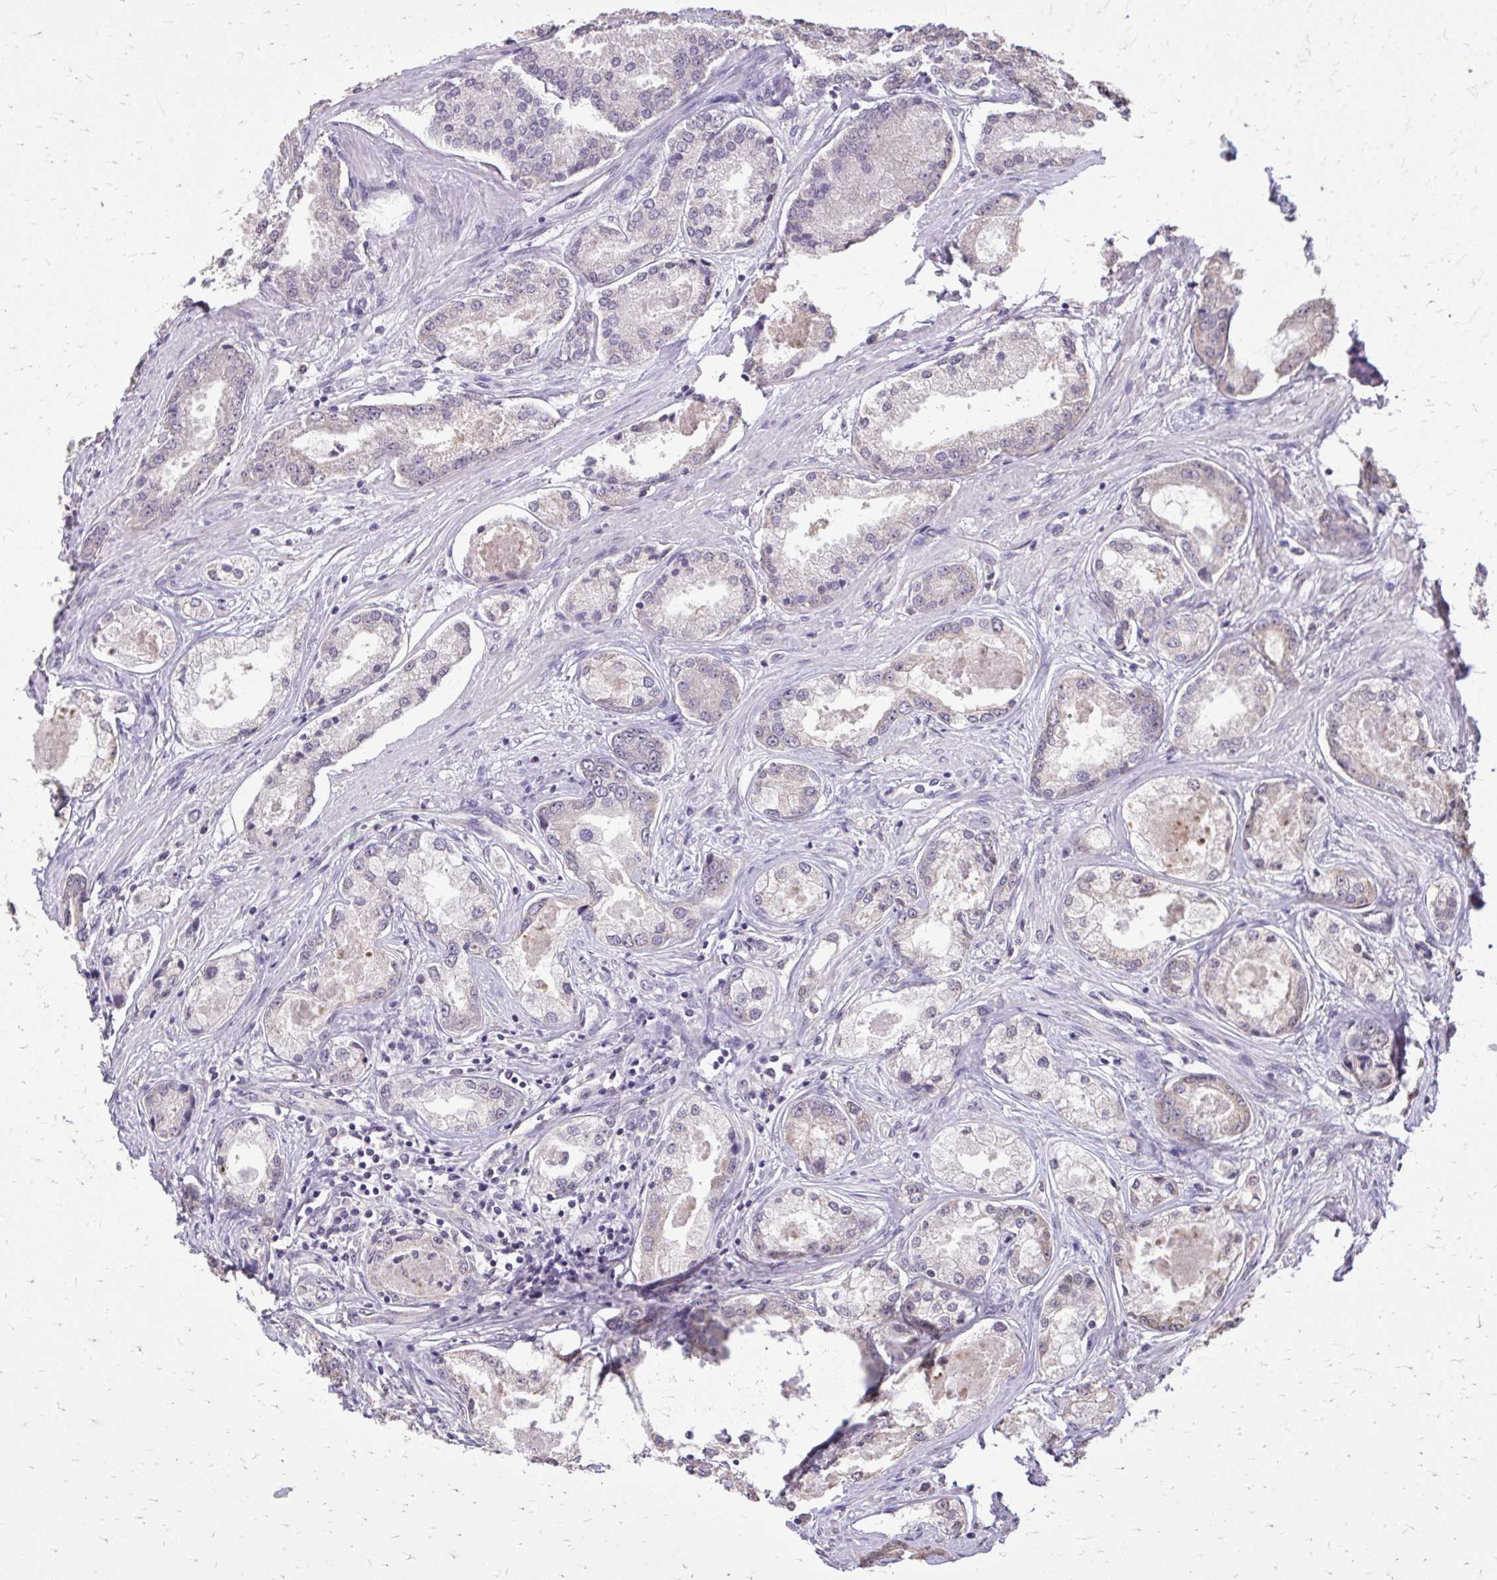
{"staining": {"intensity": "negative", "quantity": "none", "location": "none"}, "tissue": "prostate cancer", "cell_type": "Tumor cells", "image_type": "cancer", "snomed": [{"axis": "morphology", "description": "Adenocarcinoma, Low grade"}, {"axis": "topography", "description": "Prostate"}], "caption": "This is a photomicrograph of immunohistochemistry staining of low-grade adenocarcinoma (prostate), which shows no expression in tumor cells.", "gene": "AKAP5", "patient": {"sex": "male", "age": 68}}